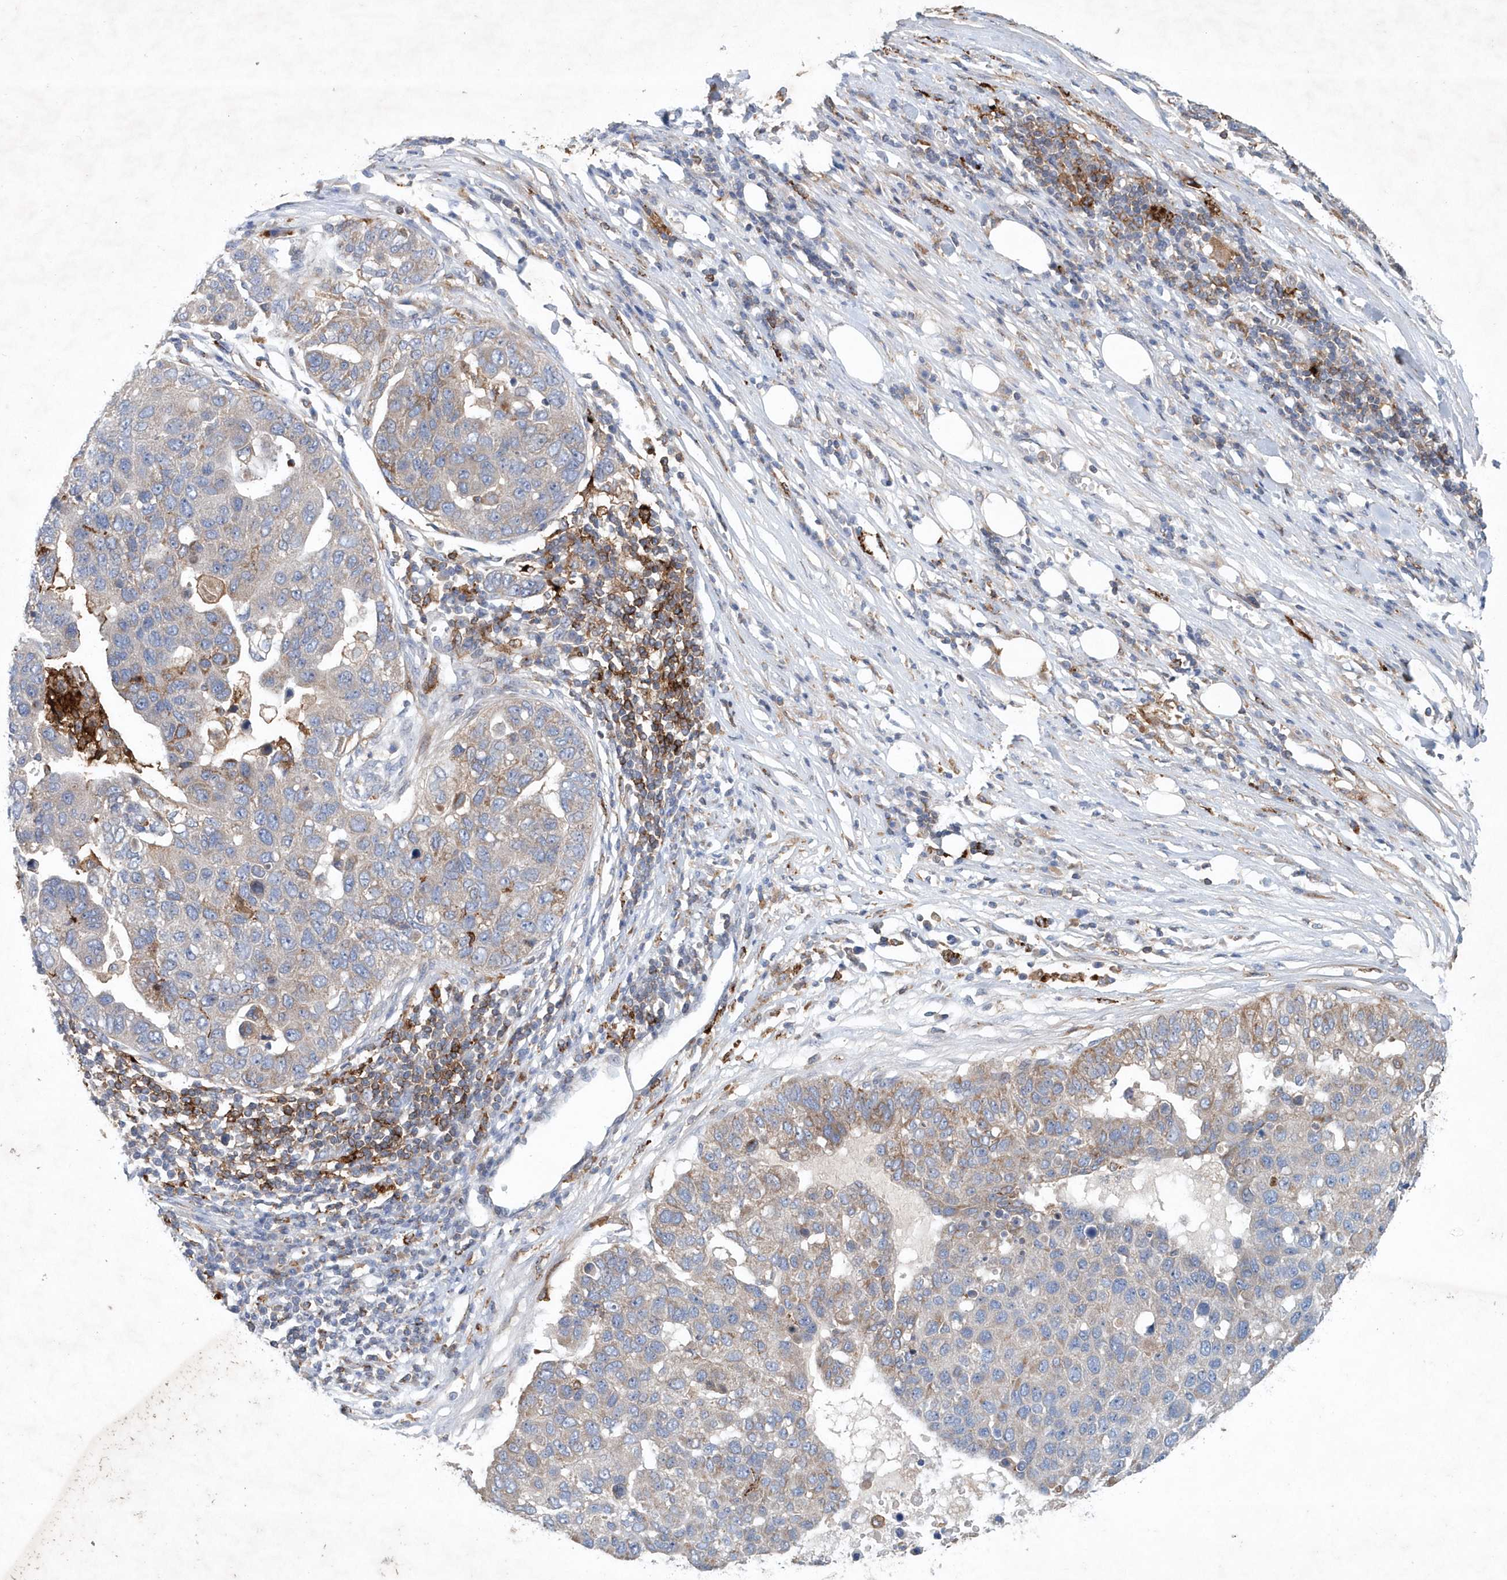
{"staining": {"intensity": "weak", "quantity": "<25%", "location": "cytoplasmic/membranous"}, "tissue": "pancreatic cancer", "cell_type": "Tumor cells", "image_type": "cancer", "snomed": [{"axis": "morphology", "description": "Adenocarcinoma, NOS"}, {"axis": "topography", "description": "Pancreas"}], "caption": "There is no significant positivity in tumor cells of pancreatic adenocarcinoma.", "gene": "P2RY10", "patient": {"sex": "female", "age": 61}}